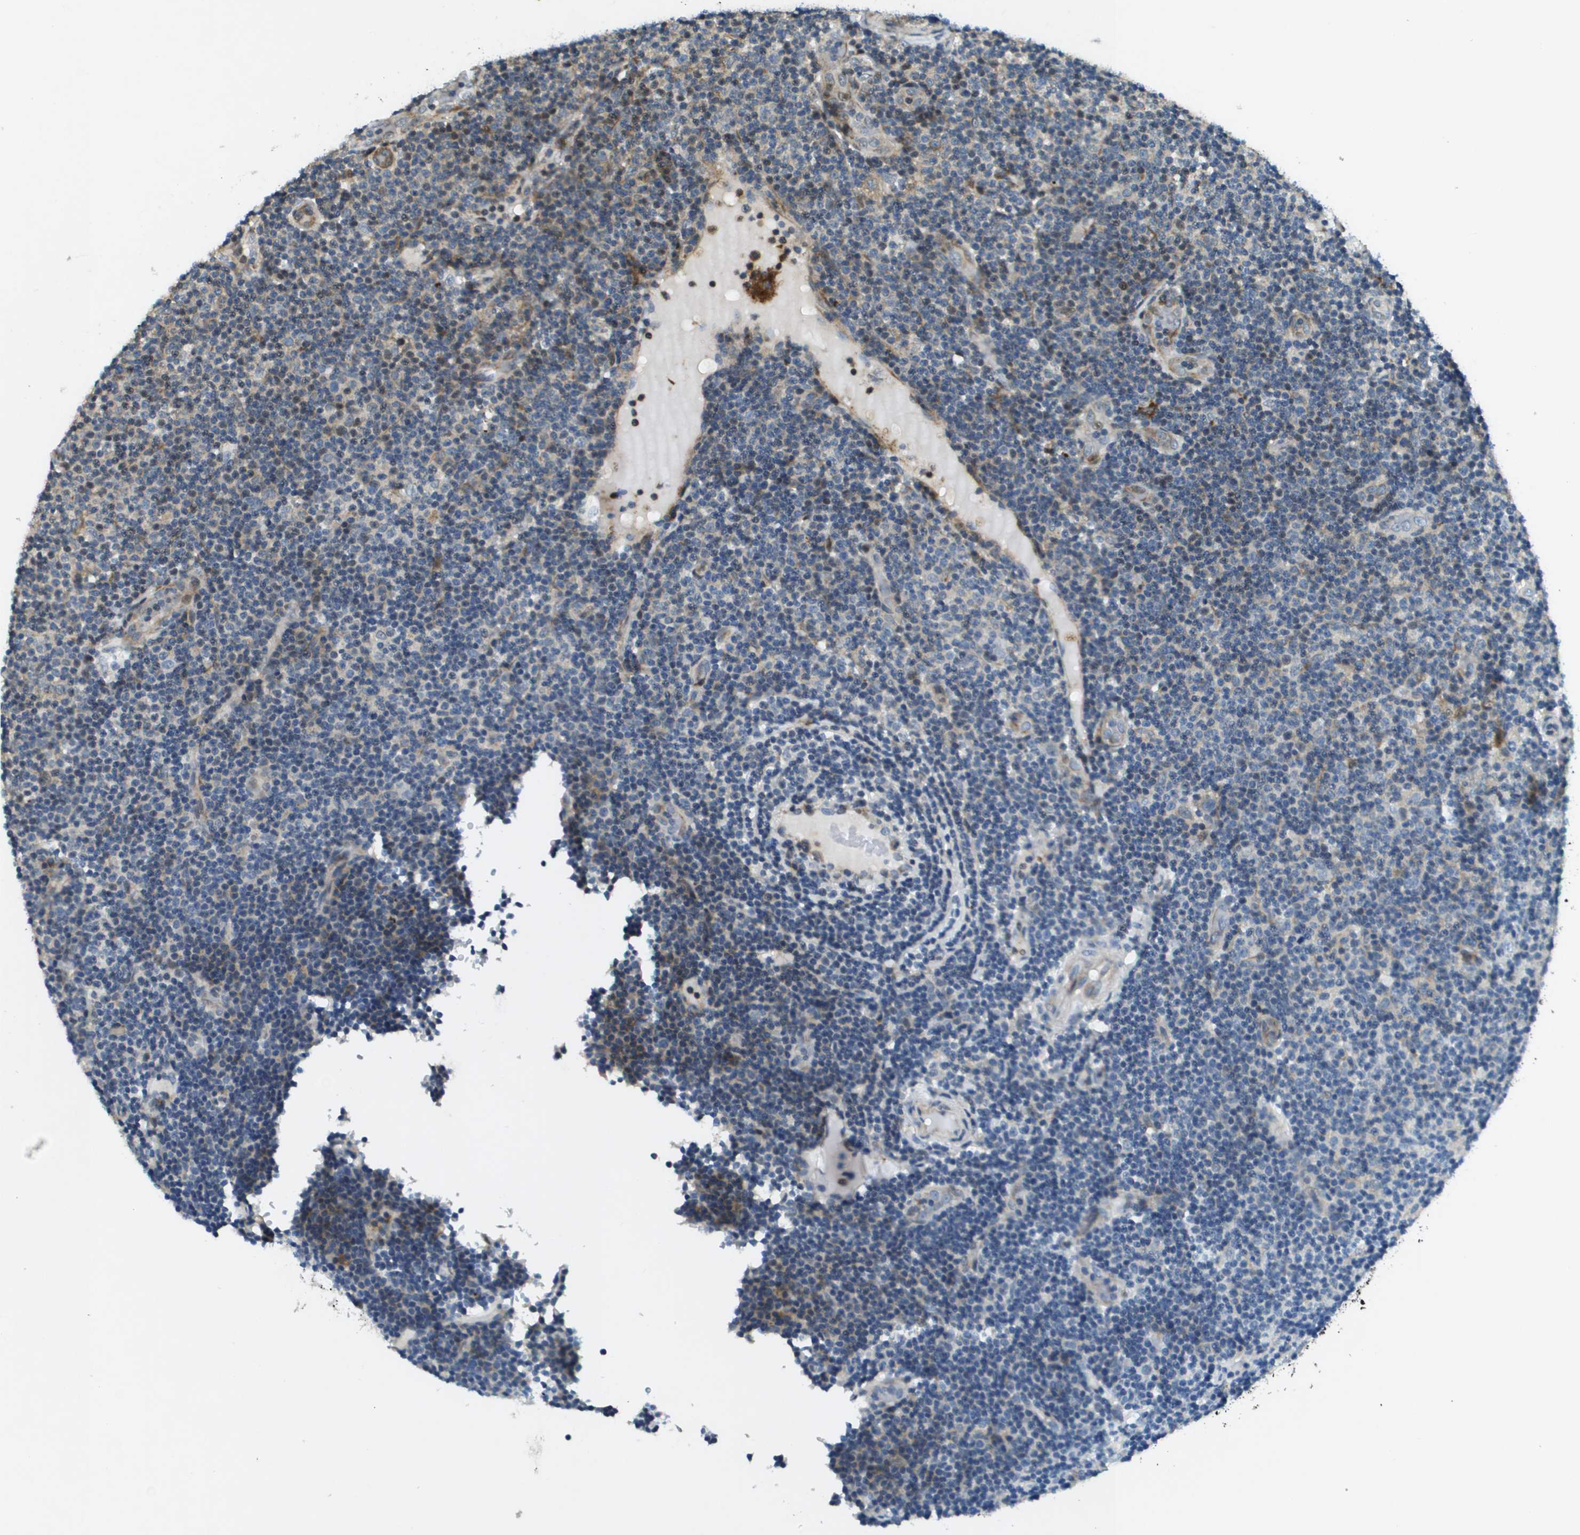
{"staining": {"intensity": "negative", "quantity": "none", "location": "none"}, "tissue": "lymphoma", "cell_type": "Tumor cells", "image_type": "cancer", "snomed": [{"axis": "morphology", "description": "Malignant lymphoma, non-Hodgkin's type, Low grade"}, {"axis": "topography", "description": "Lymph node"}], "caption": "DAB immunohistochemical staining of malignant lymphoma, non-Hodgkin's type (low-grade) shows no significant positivity in tumor cells. The staining is performed using DAB (3,3'-diaminobenzidine) brown chromogen with nuclei counter-stained in using hematoxylin.", "gene": "SCN4B", "patient": {"sex": "male", "age": 83}}